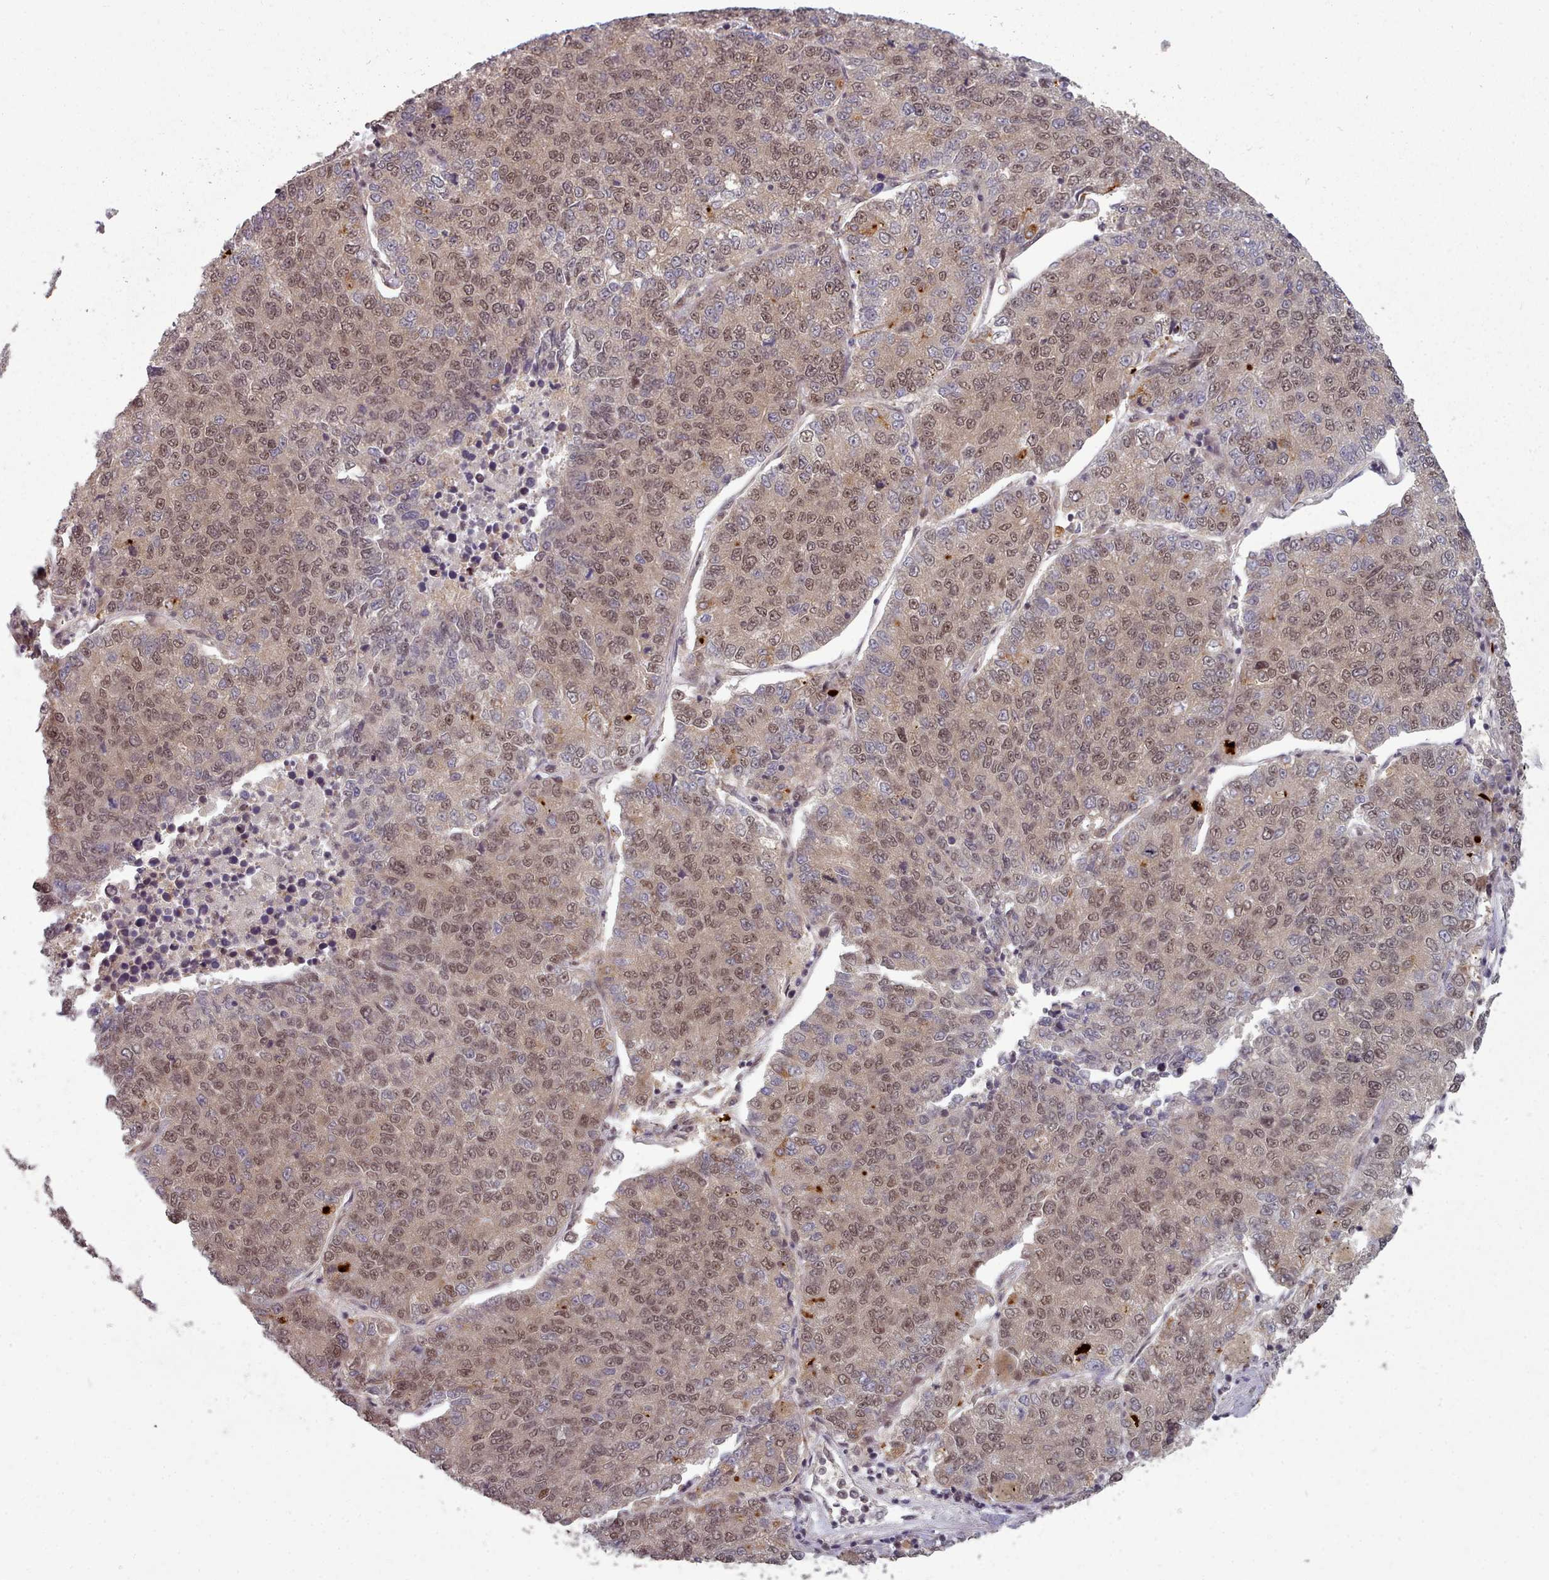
{"staining": {"intensity": "weak", "quantity": "25%-75%", "location": "cytoplasmic/membranous,nuclear"}, "tissue": "lung cancer", "cell_type": "Tumor cells", "image_type": "cancer", "snomed": [{"axis": "morphology", "description": "Adenocarcinoma, NOS"}, {"axis": "topography", "description": "Lung"}], "caption": "An image showing weak cytoplasmic/membranous and nuclear positivity in approximately 25%-75% of tumor cells in lung cancer, as visualized by brown immunohistochemical staining.", "gene": "DHX8", "patient": {"sex": "male", "age": 49}}